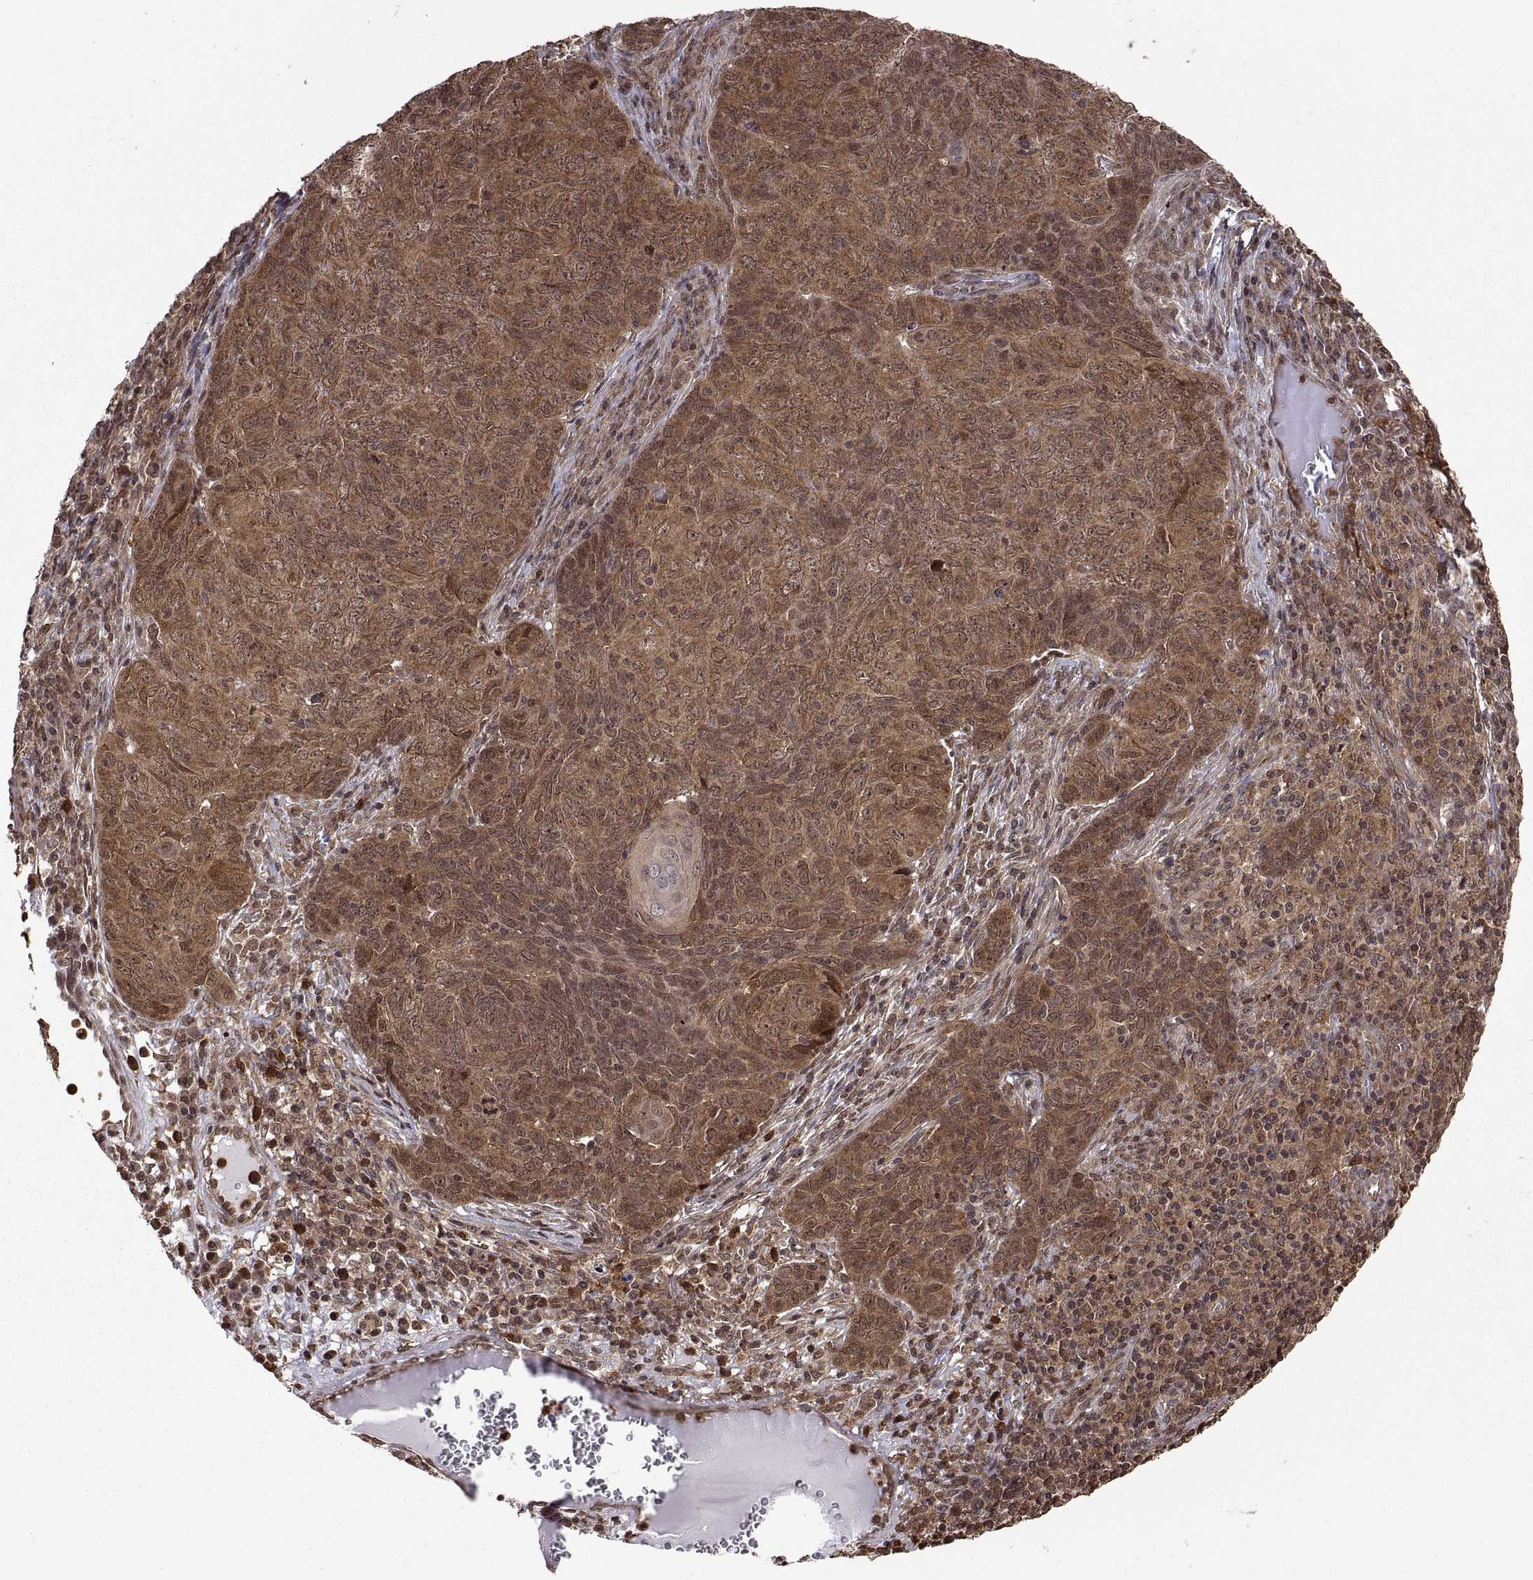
{"staining": {"intensity": "moderate", "quantity": ">75%", "location": "cytoplasmic/membranous"}, "tissue": "skin cancer", "cell_type": "Tumor cells", "image_type": "cancer", "snomed": [{"axis": "morphology", "description": "Squamous cell carcinoma, NOS"}, {"axis": "topography", "description": "Skin"}, {"axis": "topography", "description": "Anal"}], "caption": "This is a histology image of immunohistochemistry (IHC) staining of skin cancer, which shows moderate expression in the cytoplasmic/membranous of tumor cells.", "gene": "ZNRF2", "patient": {"sex": "female", "age": 51}}